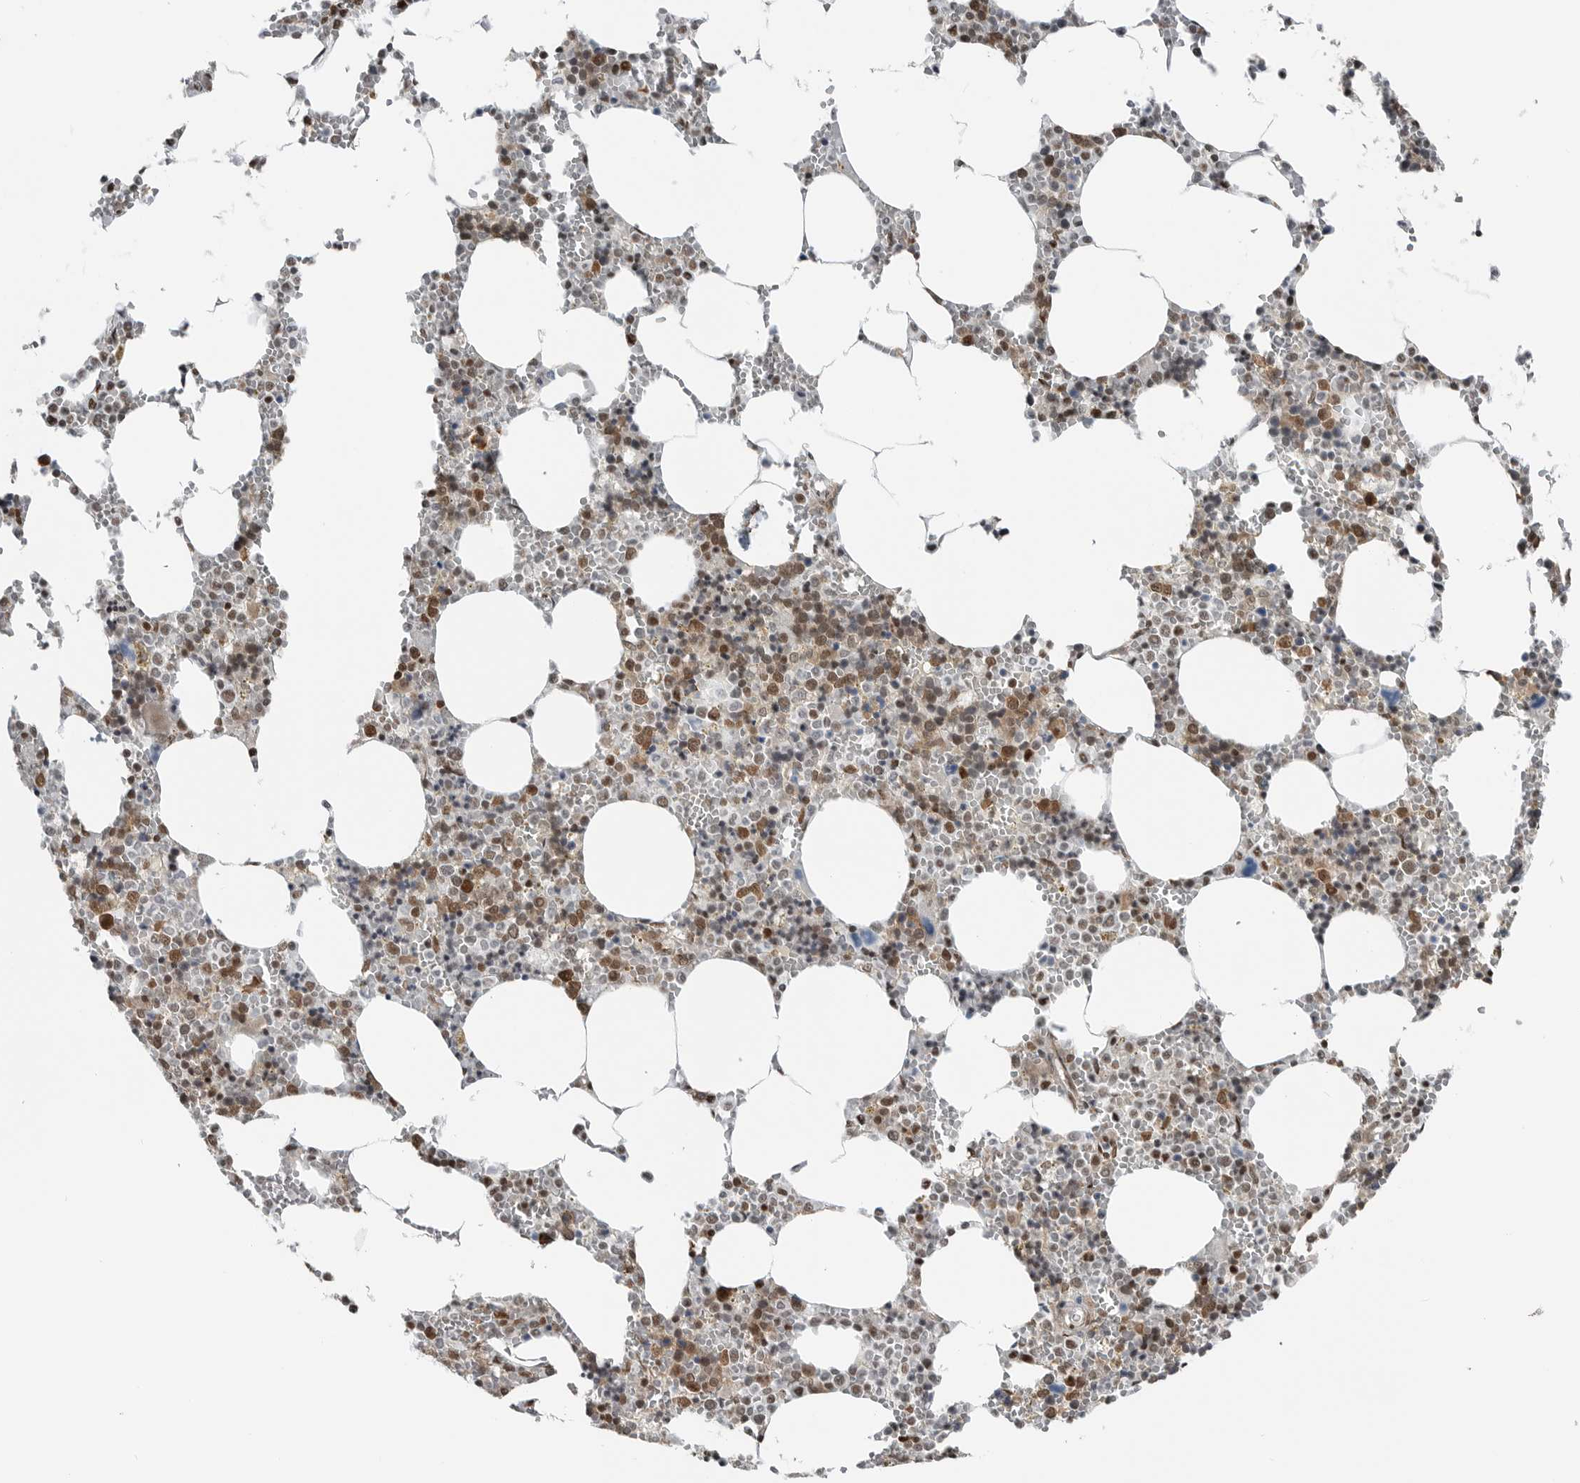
{"staining": {"intensity": "moderate", "quantity": "25%-75%", "location": "nuclear"}, "tissue": "bone marrow", "cell_type": "Hematopoietic cells", "image_type": "normal", "snomed": [{"axis": "morphology", "description": "Normal tissue, NOS"}, {"axis": "topography", "description": "Bone marrow"}], "caption": "Immunohistochemical staining of normal human bone marrow shows moderate nuclear protein staining in approximately 25%-75% of hematopoietic cells.", "gene": "BLZF1", "patient": {"sex": "male", "age": 70}}